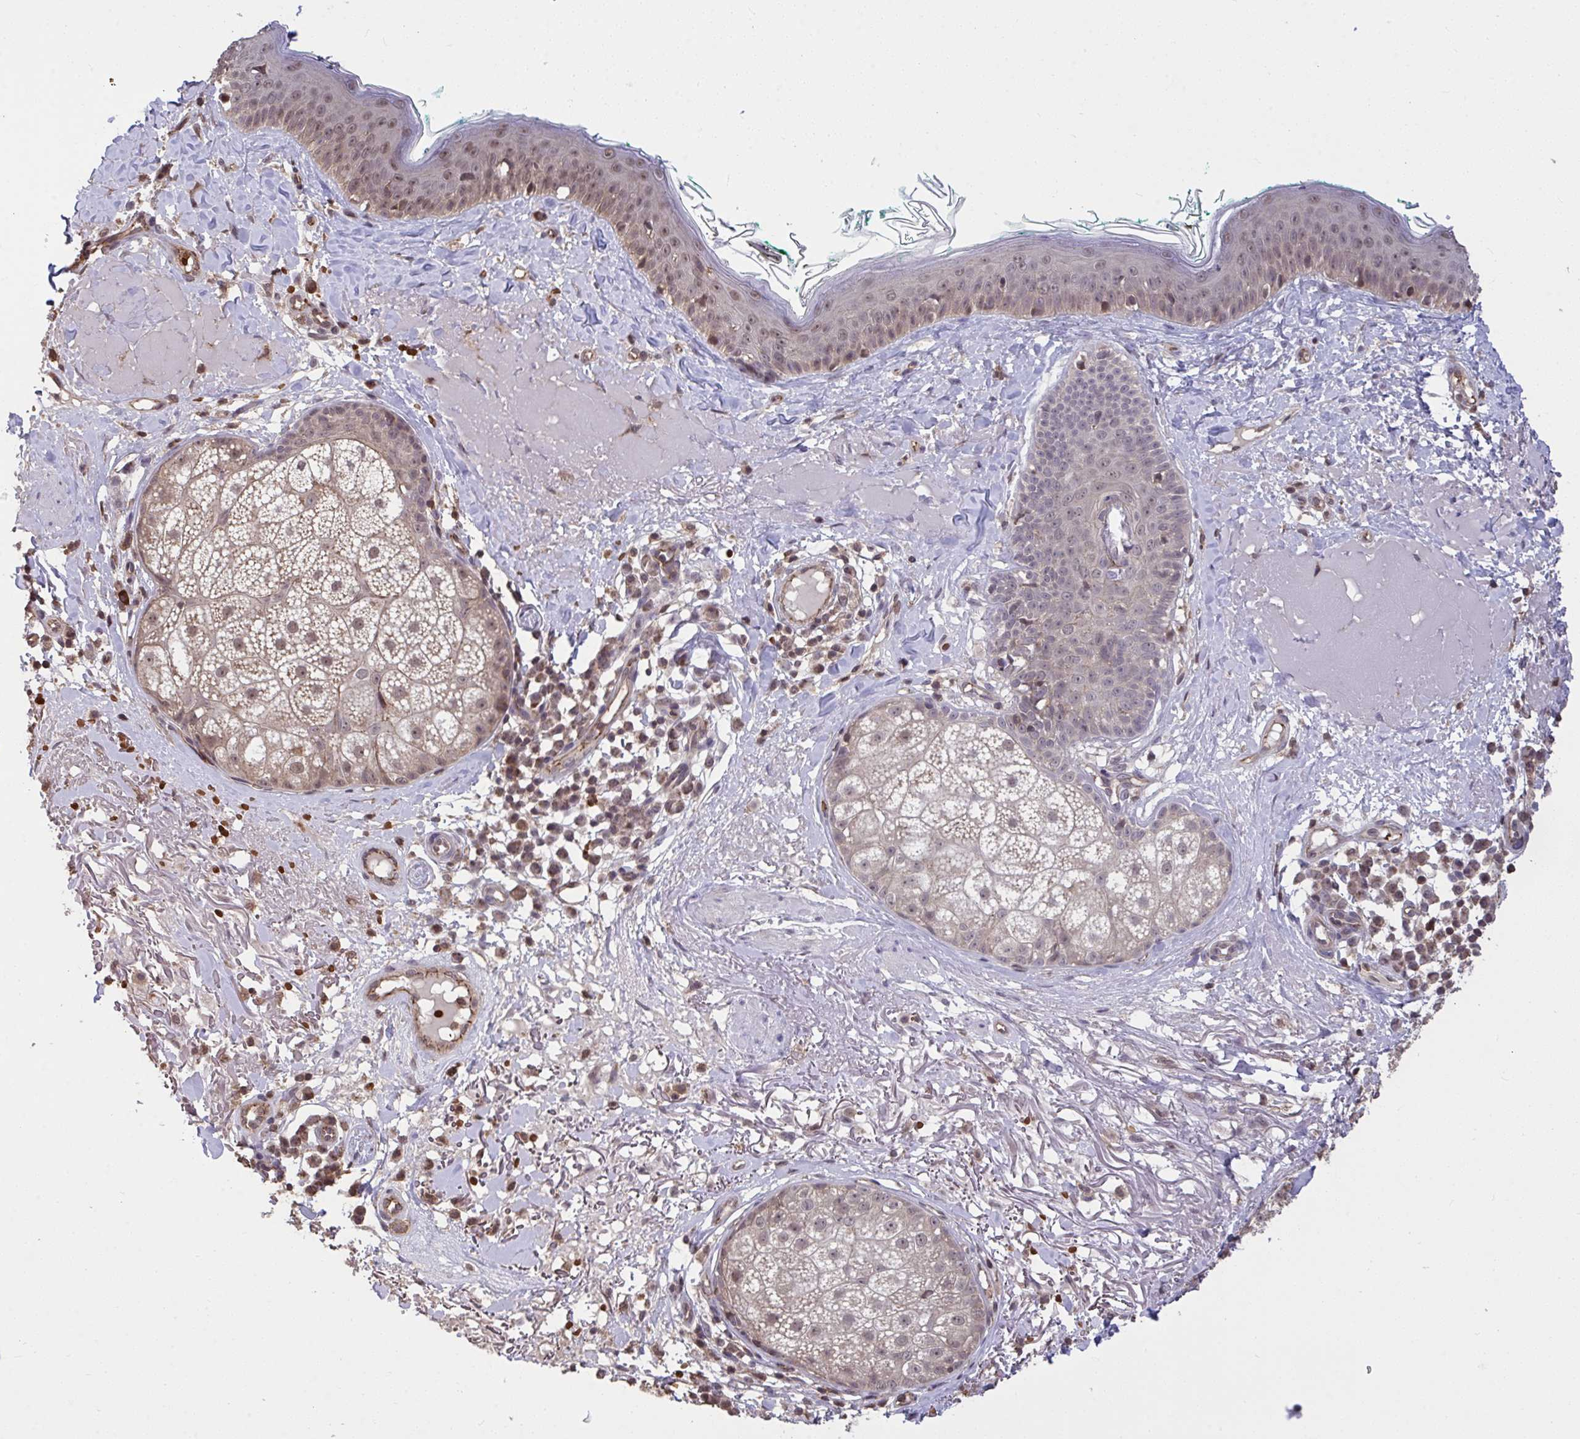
{"staining": {"intensity": "moderate", "quantity": ">75%", "location": "cytoplasmic/membranous"}, "tissue": "skin", "cell_type": "Fibroblasts", "image_type": "normal", "snomed": [{"axis": "morphology", "description": "Normal tissue, NOS"}, {"axis": "topography", "description": "Skin"}], "caption": "Protein staining of benign skin reveals moderate cytoplasmic/membranous expression in about >75% of fibroblasts.", "gene": "PPP1CA", "patient": {"sex": "male", "age": 73}}